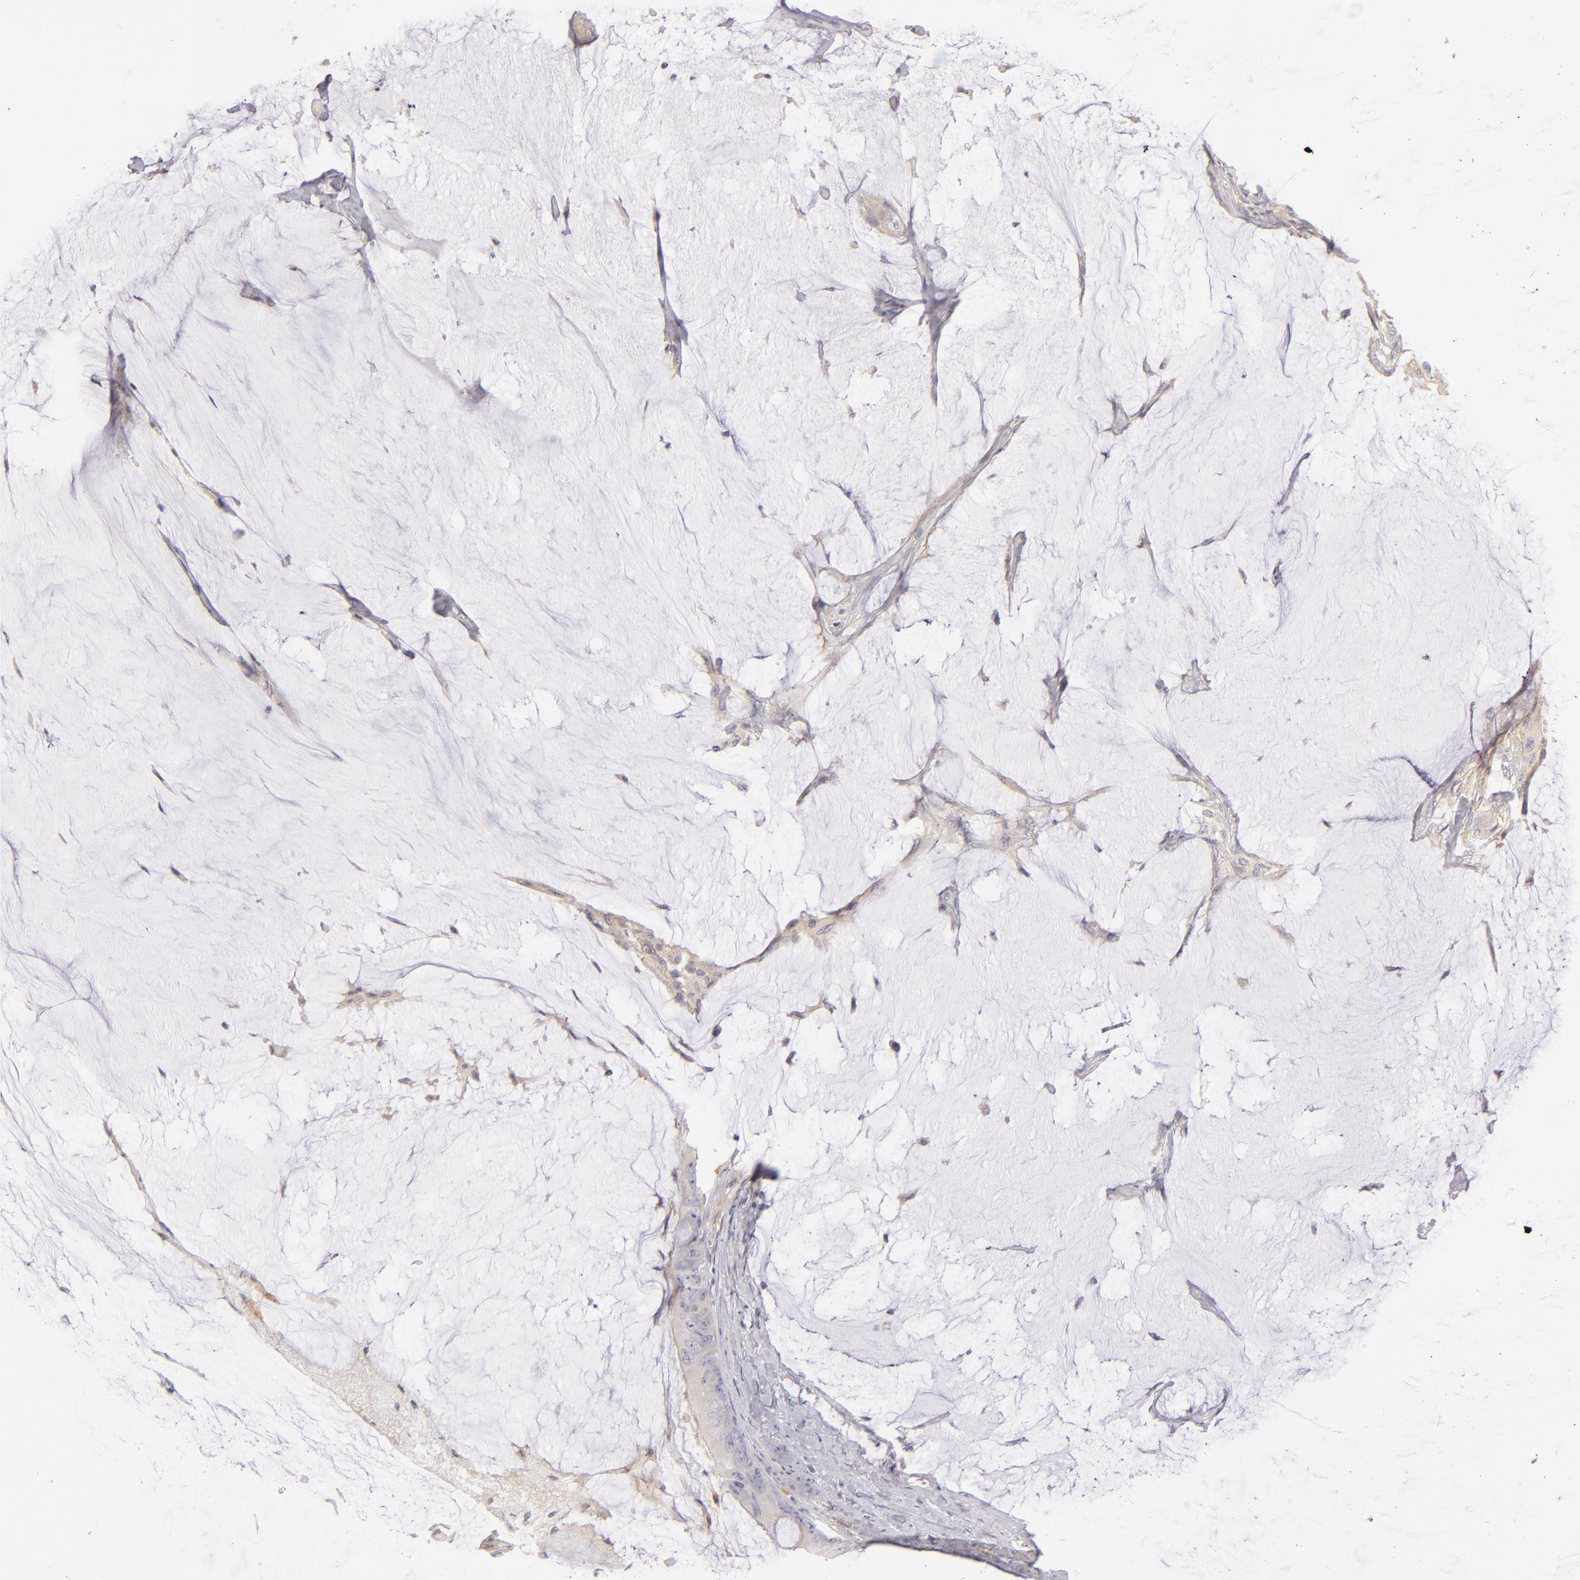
{"staining": {"intensity": "weak", "quantity": "25%-75%", "location": "cytoplasmic/membranous"}, "tissue": "colorectal cancer", "cell_type": "Tumor cells", "image_type": "cancer", "snomed": [{"axis": "morphology", "description": "Normal tissue, NOS"}, {"axis": "morphology", "description": "Adenocarcinoma, NOS"}, {"axis": "topography", "description": "Rectum"}, {"axis": "topography", "description": "Peripheral nerve tissue"}], "caption": "Brown immunohistochemical staining in colorectal adenocarcinoma demonstrates weak cytoplasmic/membranous positivity in about 25%-75% of tumor cells. (brown staining indicates protein expression, while blue staining denotes nuclei).", "gene": "CD83", "patient": {"sex": "female", "age": 77}}